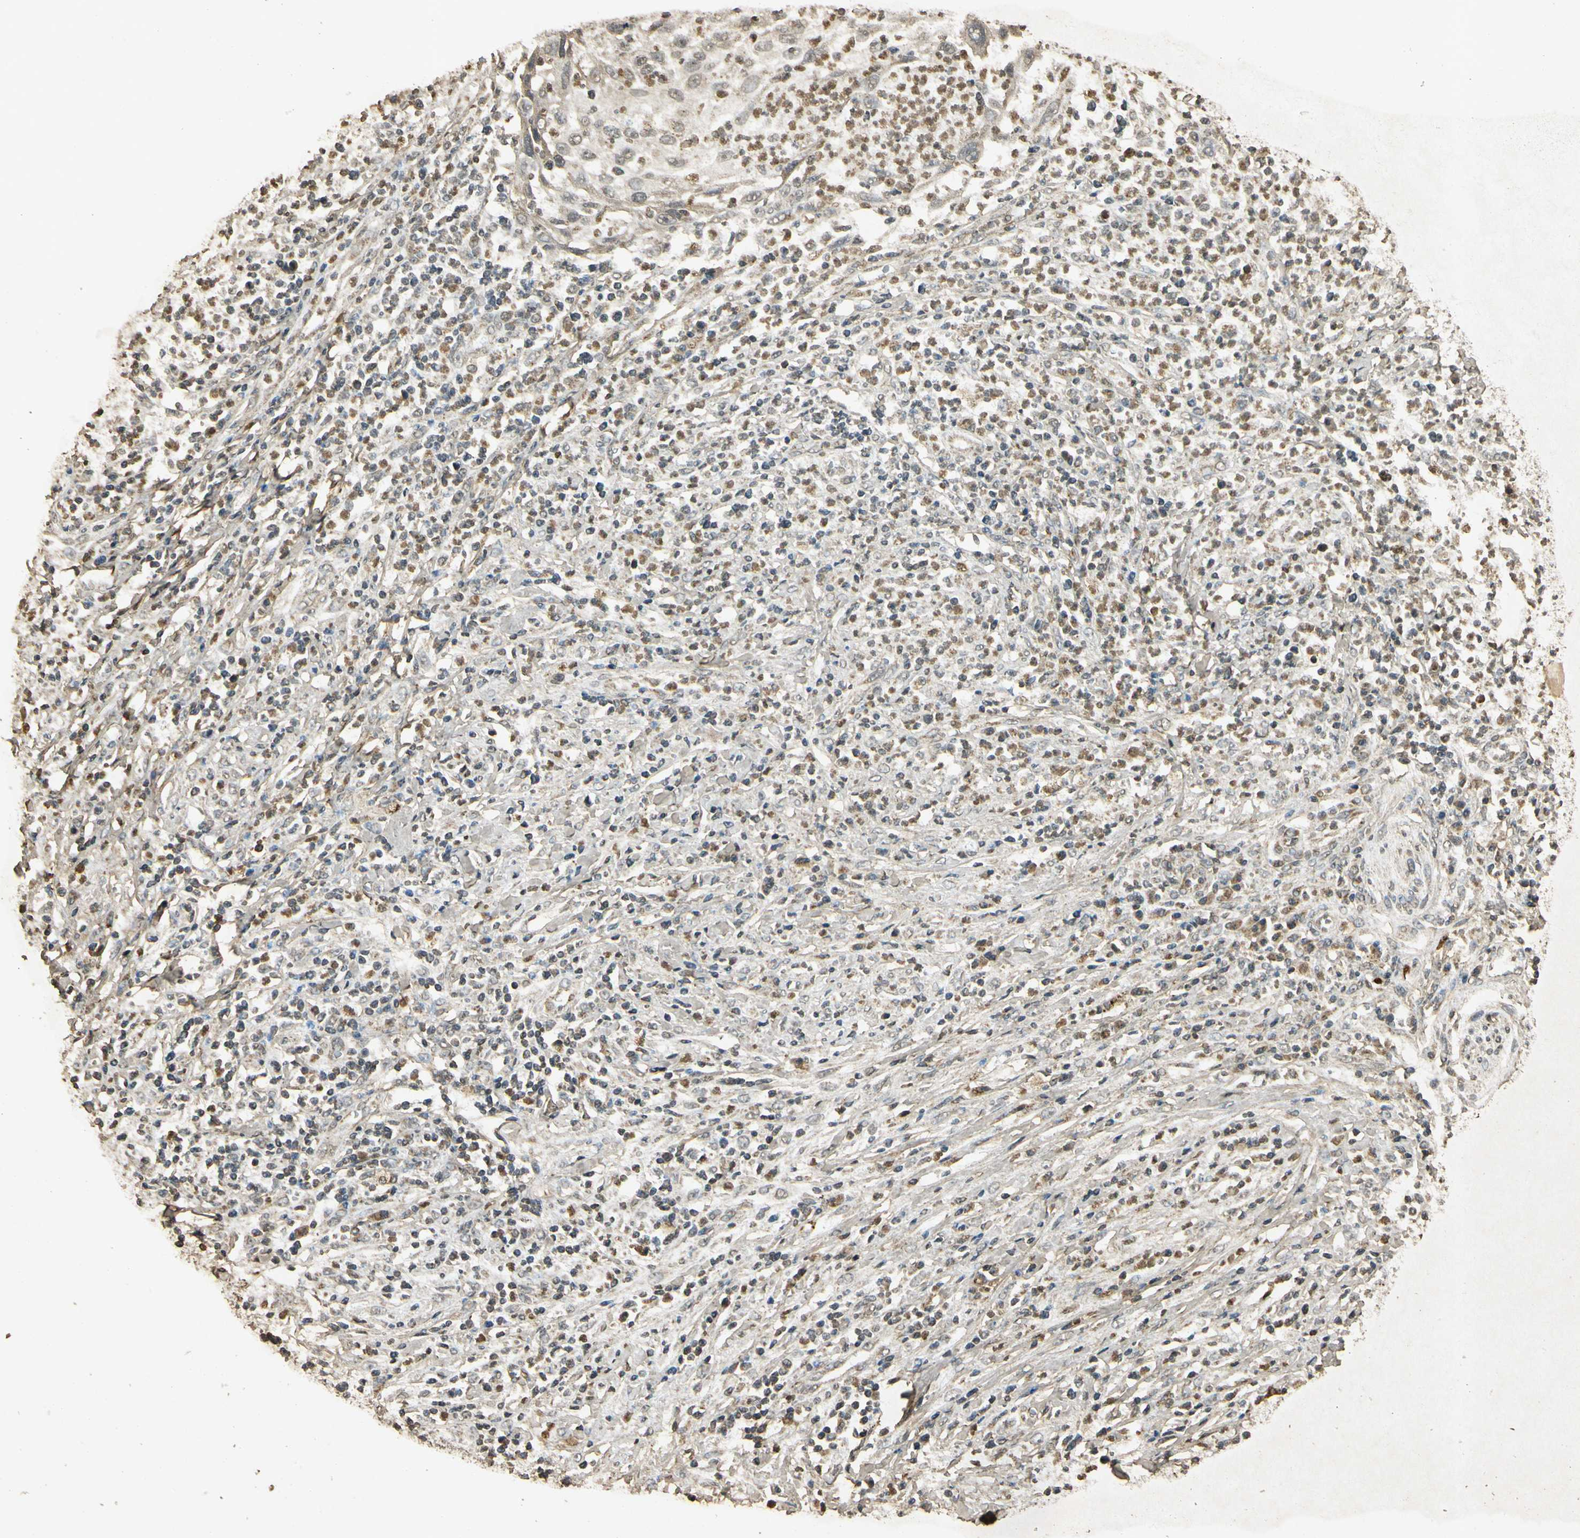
{"staining": {"intensity": "weak", "quantity": ">75%", "location": "cytoplasmic/membranous"}, "tissue": "cervical cancer", "cell_type": "Tumor cells", "image_type": "cancer", "snomed": [{"axis": "morphology", "description": "Squamous cell carcinoma, NOS"}, {"axis": "topography", "description": "Cervix"}], "caption": "High-magnification brightfield microscopy of cervical cancer stained with DAB (brown) and counterstained with hematoxylin (blue). tumor cells exhibit weak cytoplasmic/membranous expression is identified in approximately>75% of cells.", "gene": "PRDX3", "patient": {"sex": "female", "age": 32}}